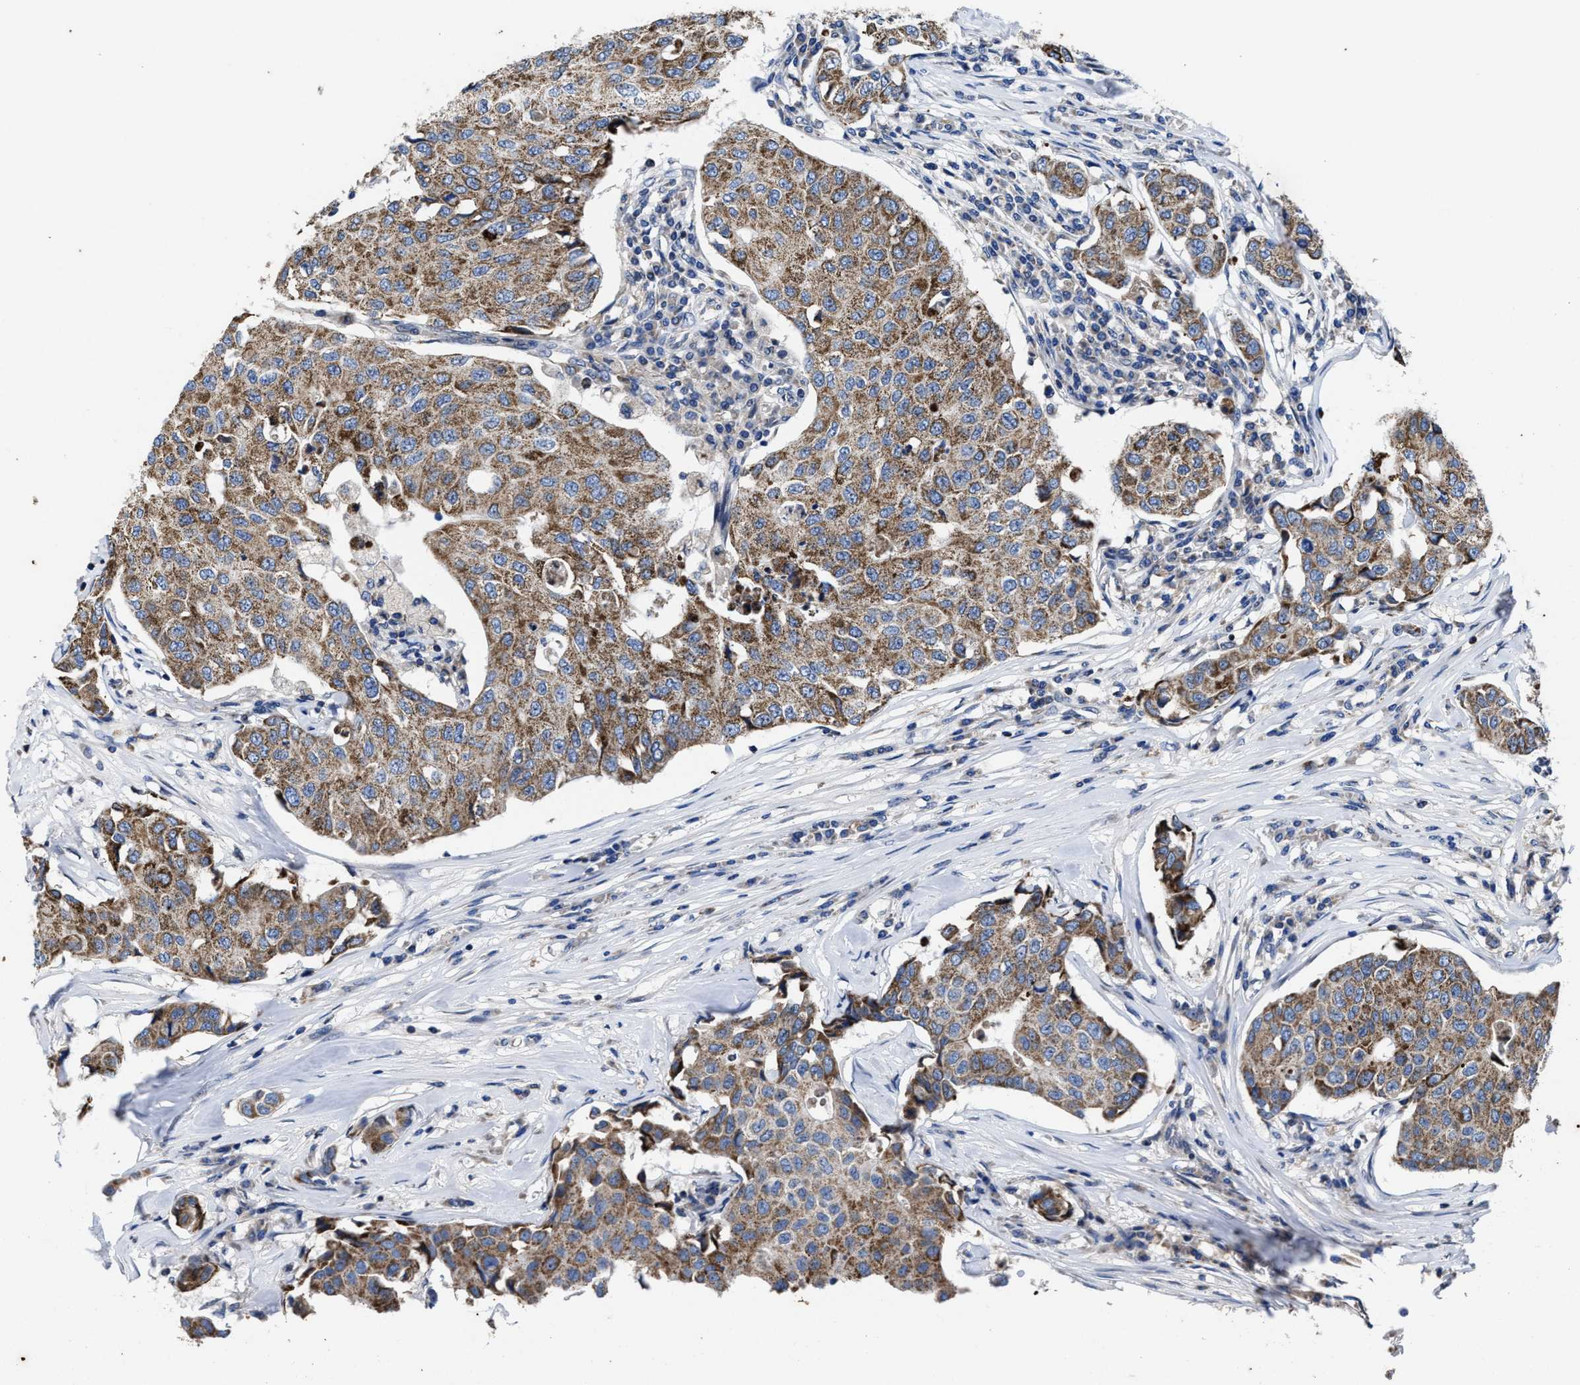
{"staining": {"intensity": "moderate", "quantity": ">75%", "location": "cytoplasmic/membranous"}, "tissue": "breast cancer", "cell_type": "Tumor cells", "image_type": "cancer", "snomed": [{"axis": "morphology", "description": "Duct carcinoma"}, {"axis": "topography", "description": "Breast"}], "caption": "Moderate cytoplasmic/membranous positivity is appreciated in approximately >75% of tumor cells in breast cancer.", "gene": "CACNA1D", "patient": {"sex": "female", "age": 80}}